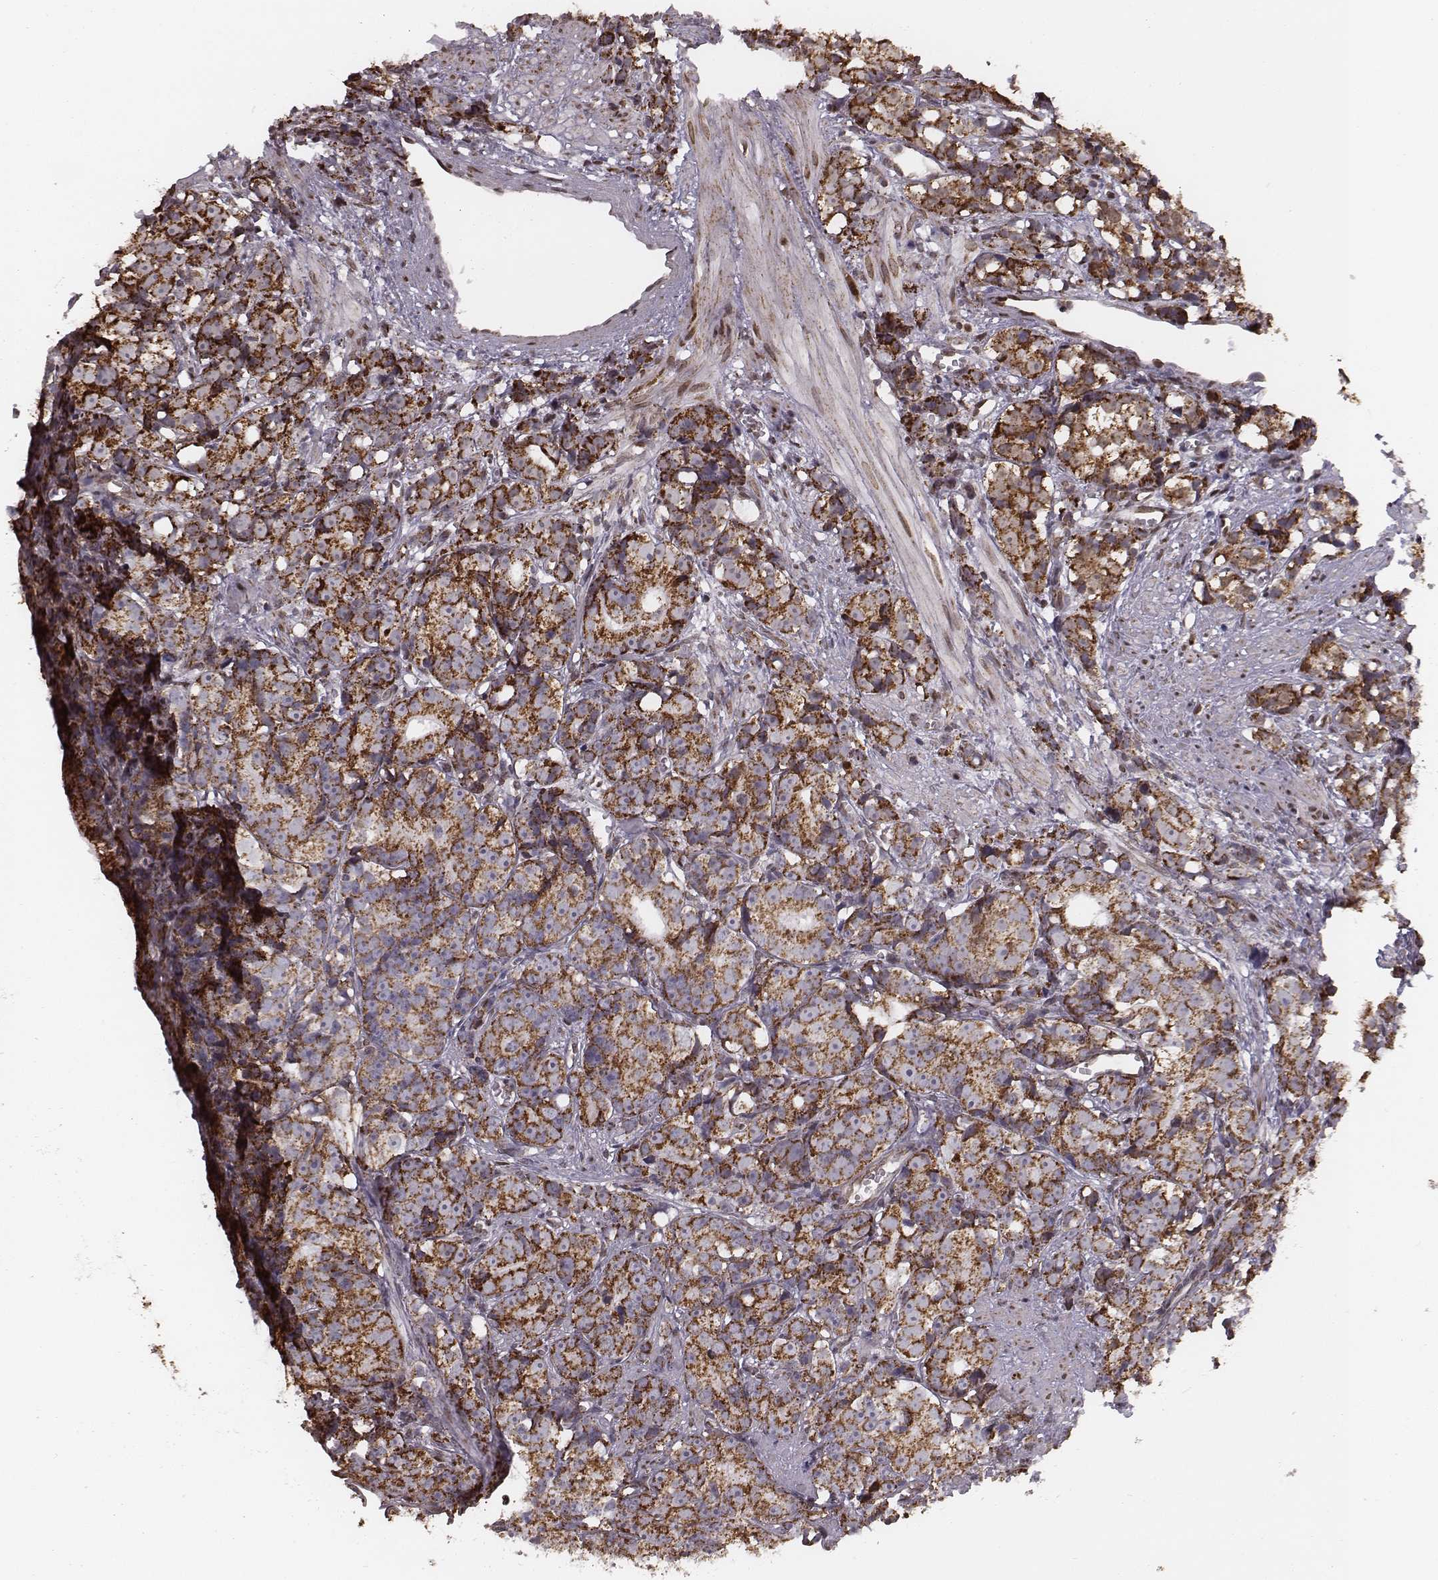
{"staining": {"intensity": "strong", "quantity": ">75%", "location": "cytoplasmic/membranous"}, "tissue": "prostate cancer", "cell_type": "Tumor cells", "image_type": "cancer", "snomed": [{"axis": "morphology", "description": "Adenocarcinoma, High grade"}, {"axis": "topography", "description": "Prostate"}], "caption": "The photomicrograph exhibits a brown stain indicating the presence of a protein in the cytoplasmic/membranous of tumor cells in prostate cancer. Using DAB (brown) and hematoxylin (blue) stains, captured at high magnification using brightfield microscopy.", "gene": "ACOT2", "patient": {"sex": "male", "age": 77}}